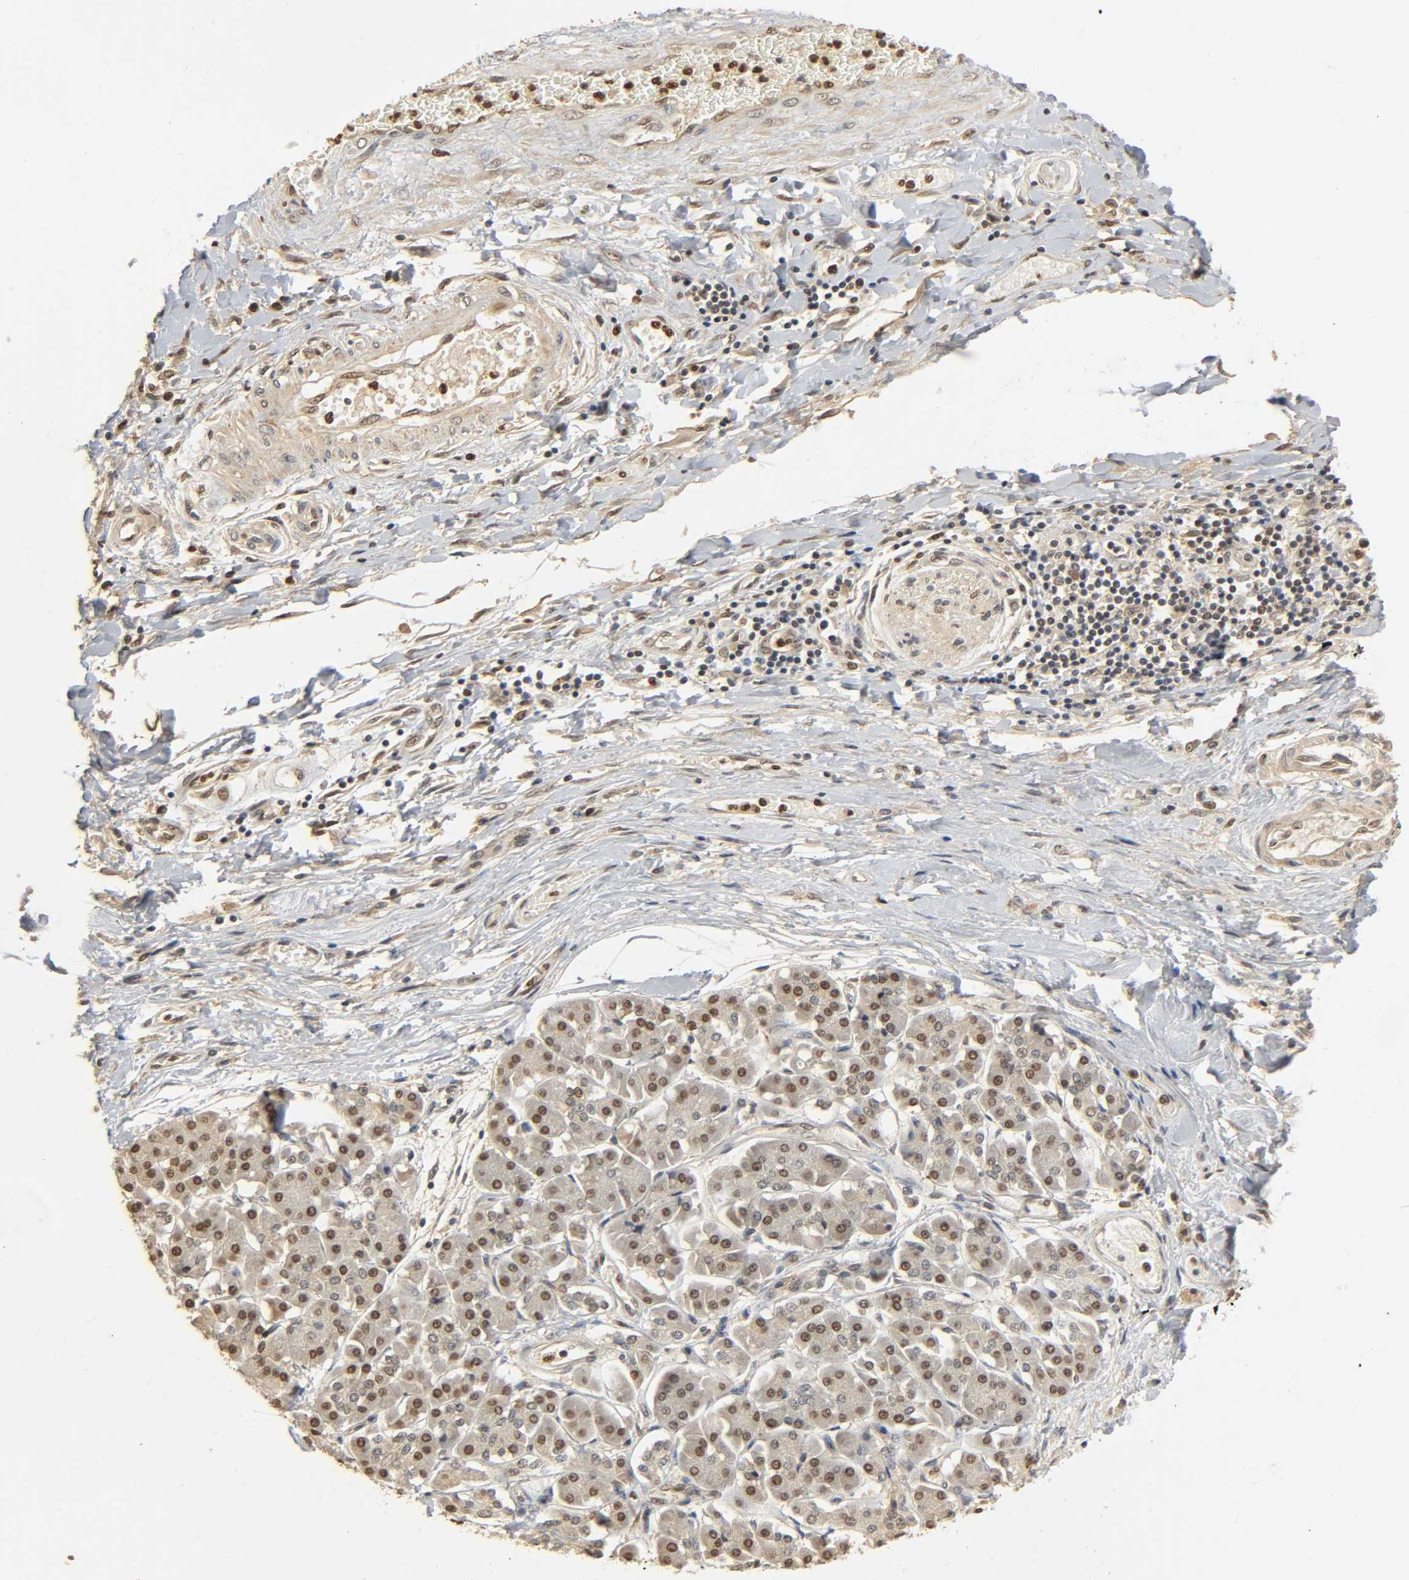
{"staining": {"intensity": "weak", "quantity": "25%-75%", "location": "cytoplasmic/membranous"}, "tissue": "pancreatic cancer", "cell_type": "Tumor cells", "image_type": "cancer", "snomed": [{"axis": "morphology", "description": "Adenocarcinoma, NOS"}, {"axis": "topography", "description": "Pancreas"}], "caption": "Pancreatic cancer stained with a protein marker shows weak staining in tumor cells.", "gene": "ZFPM2", "patient": {"sex": "male", "age": 46}}